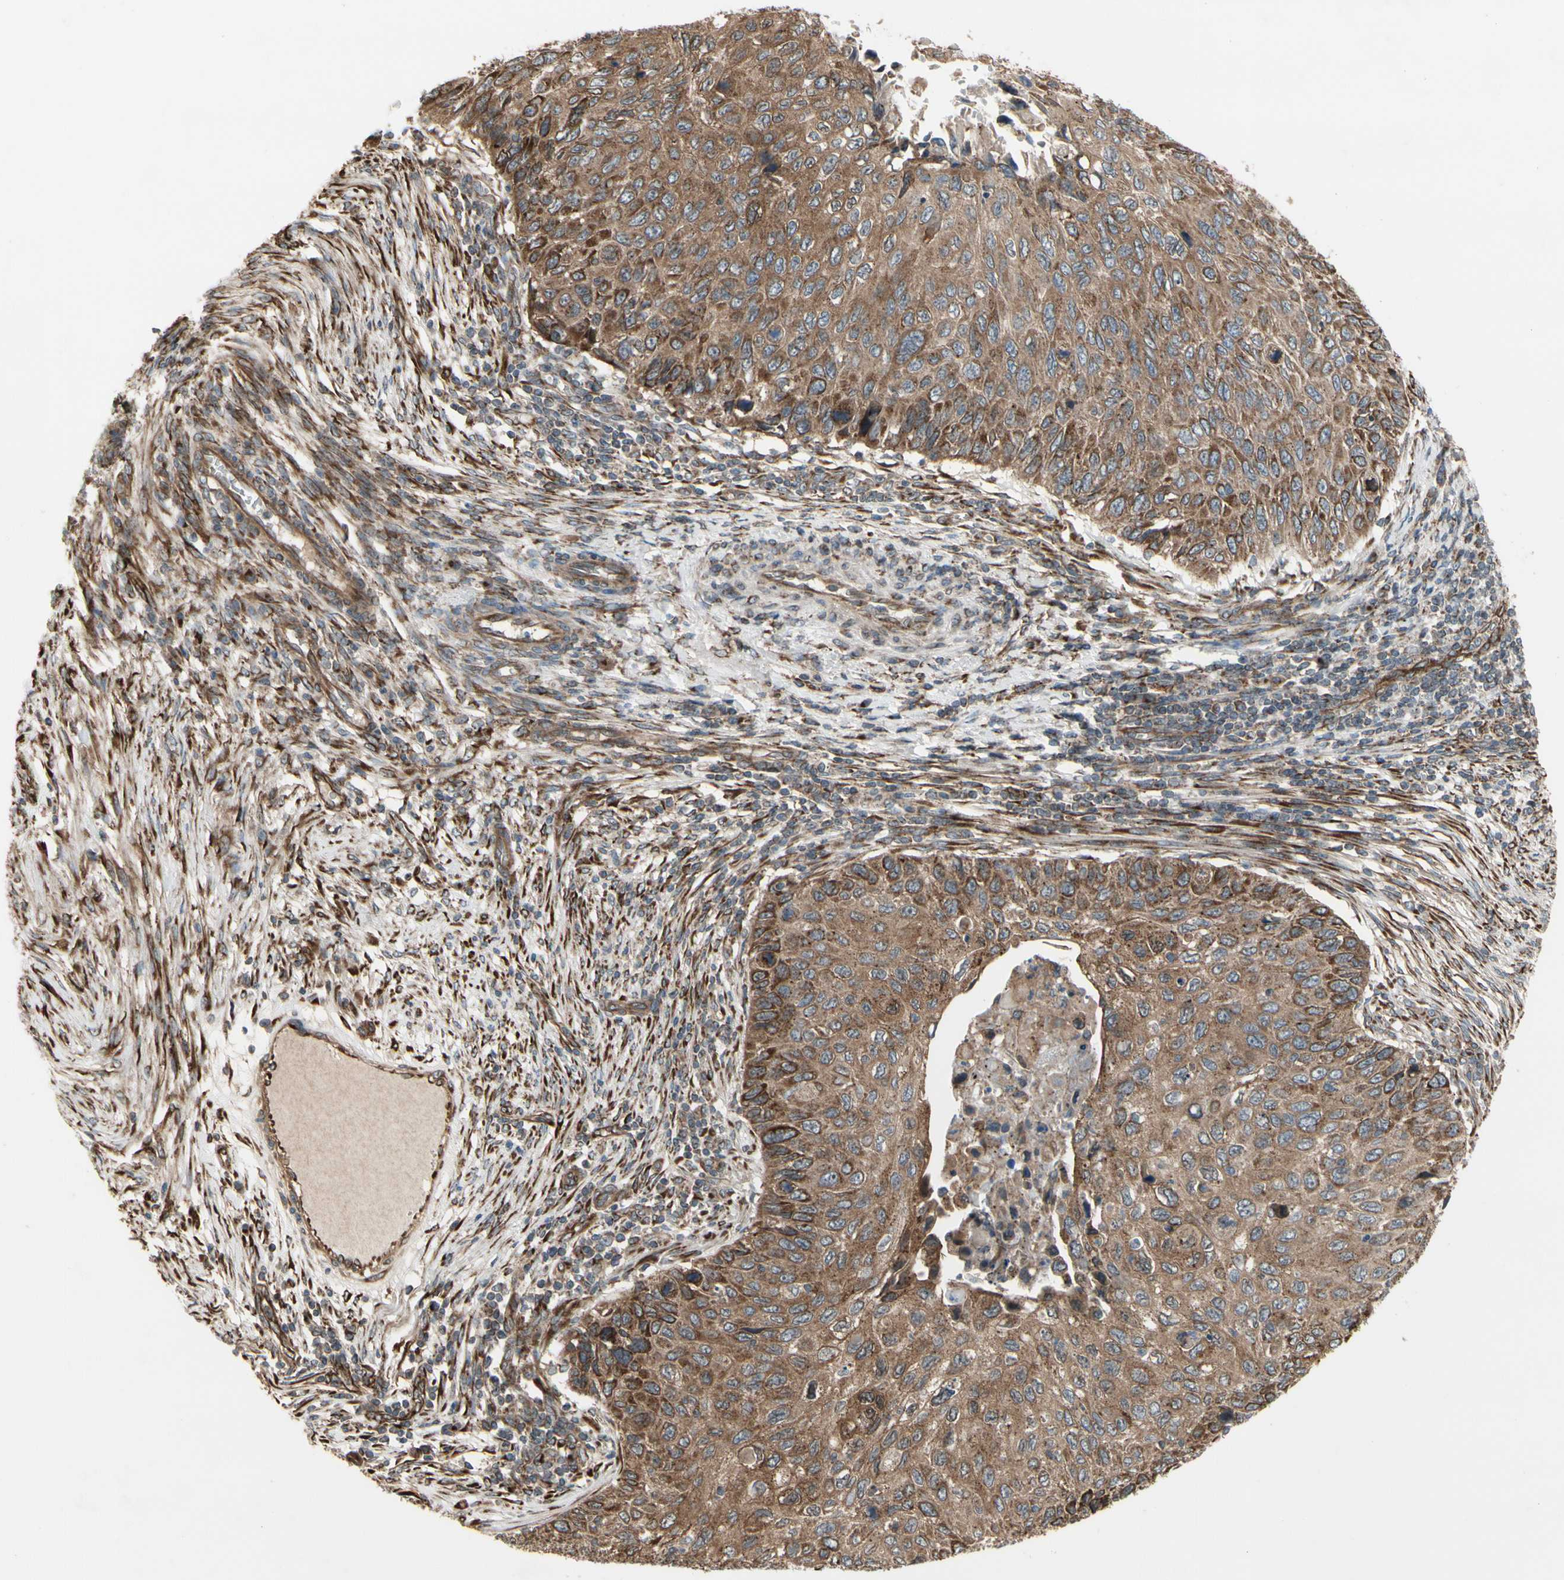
{"staining": {"intensity": "strong", "quantity": ">75%", "location": "cytoplasmic/membranous"}, "tissue": "cervical cancer", "cell_type": "Tumor cells", "image_type": "cancer", "snomed": [{"axis": "morphology", "description": "Squamous cell carcinoma, NOS"}, {"axis": "topography", "description": "Cervix"}], "caption": "IHC micrograph of neoplastic tissue: cervical cancer stained using IHC displays high levels of strong protein expression localized specifically in the cytoplasmic/membranous of tumor cells, appearing as a cytoplasmic/membranous brown color.", "gene": "SLC39A9", "patient": {"sex": "female", "age": 70}}